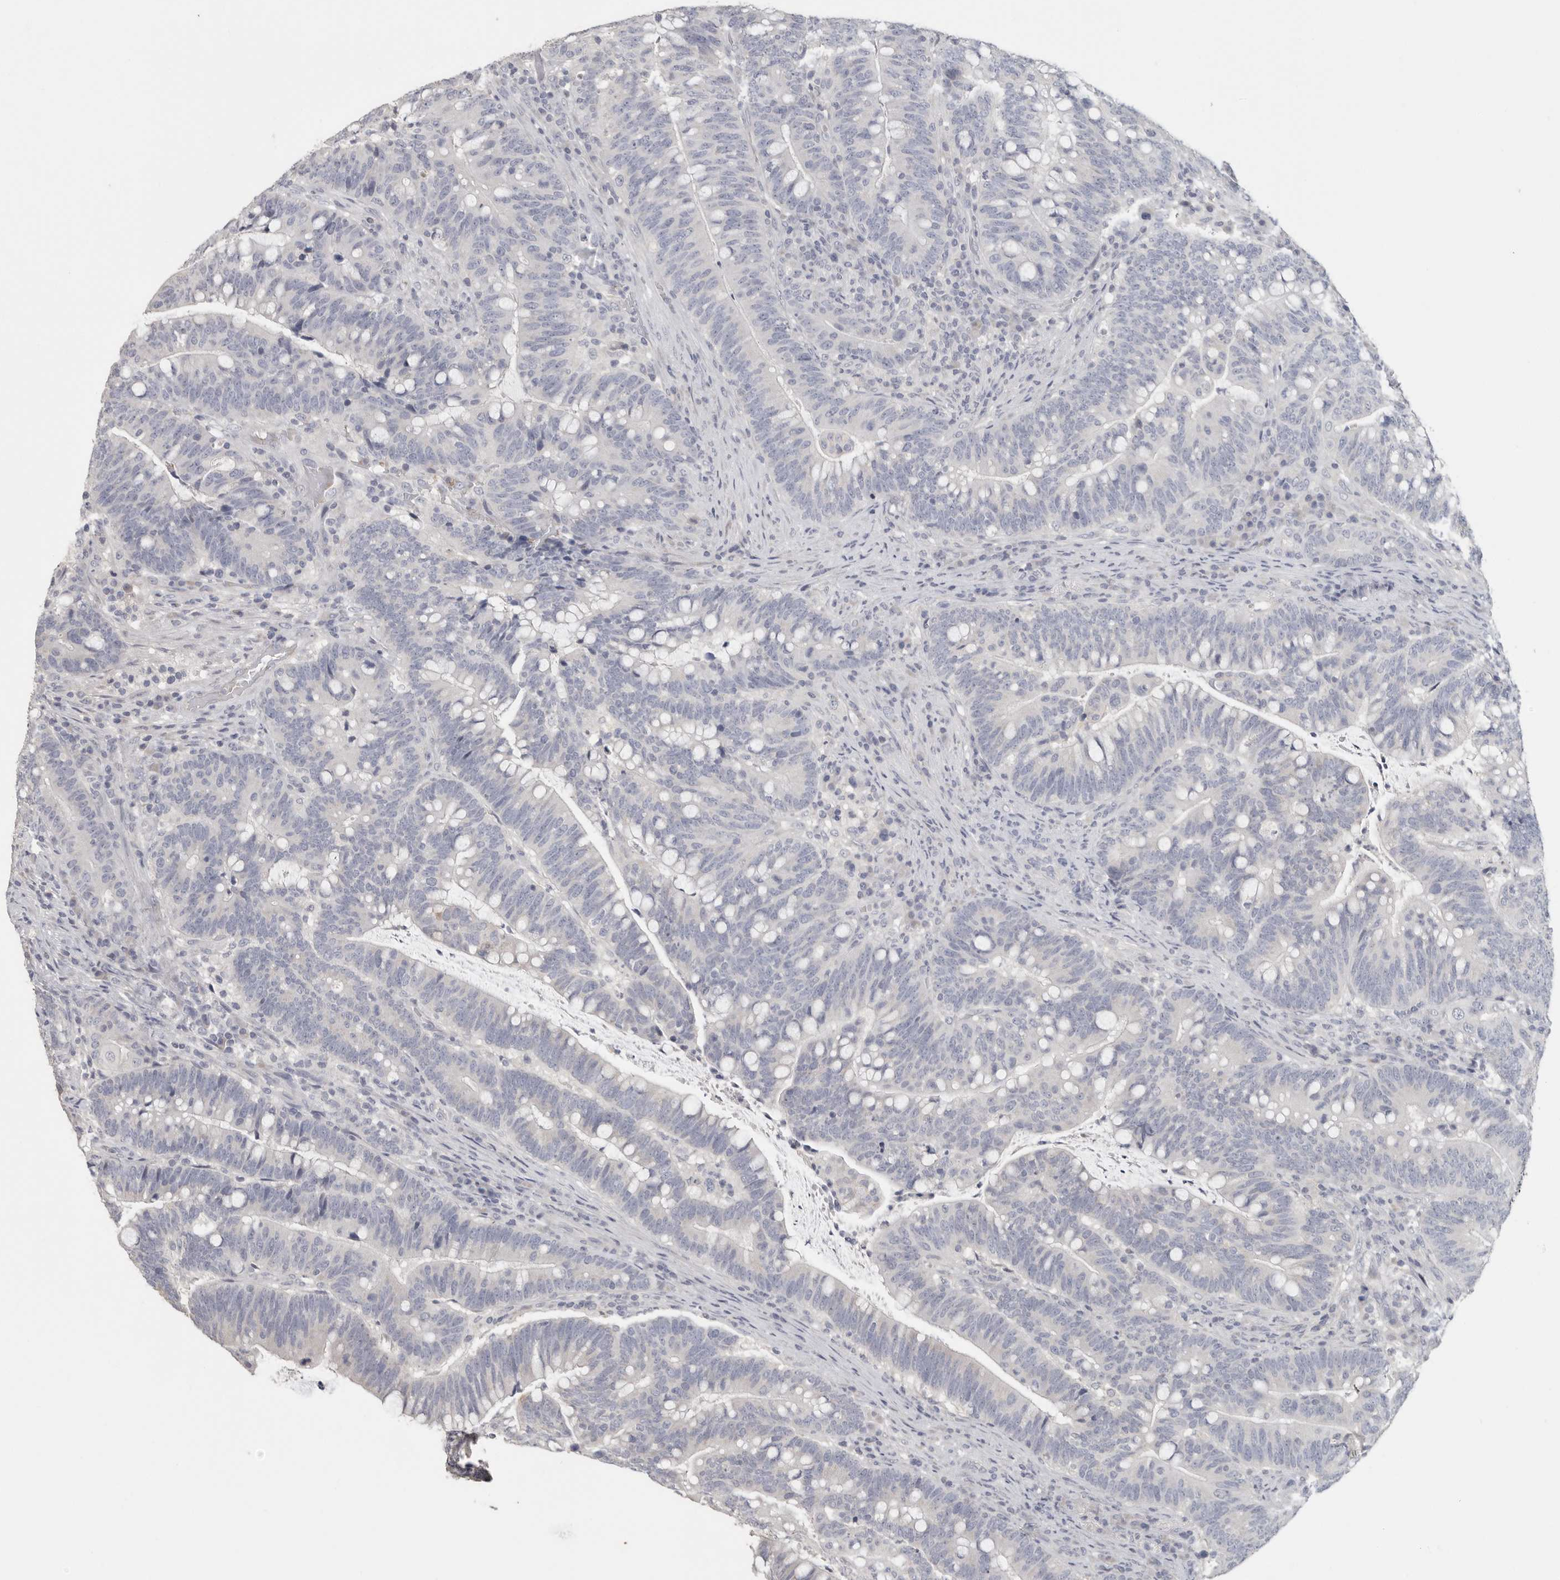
{"staining": {"intensity": "negative", "quantity": "none", "location": "none"}, "tissue": "colorectal cancer", "cell_type": "Tumor cells", "image_type": "cancer", "snomed": [{"axis": "morphology", "description": "Adenocarcinoma, NOS"}, {"axis": "topography", "description": "Colon"}], "caption": "Immunohistochemistry micrograph of human colorectal adenocarcinoma stained for a protein (brown), which displays no positivity in tumor cells.", "gene": "DNAJC11", "patient": {"sex": "female", "age": 66}}